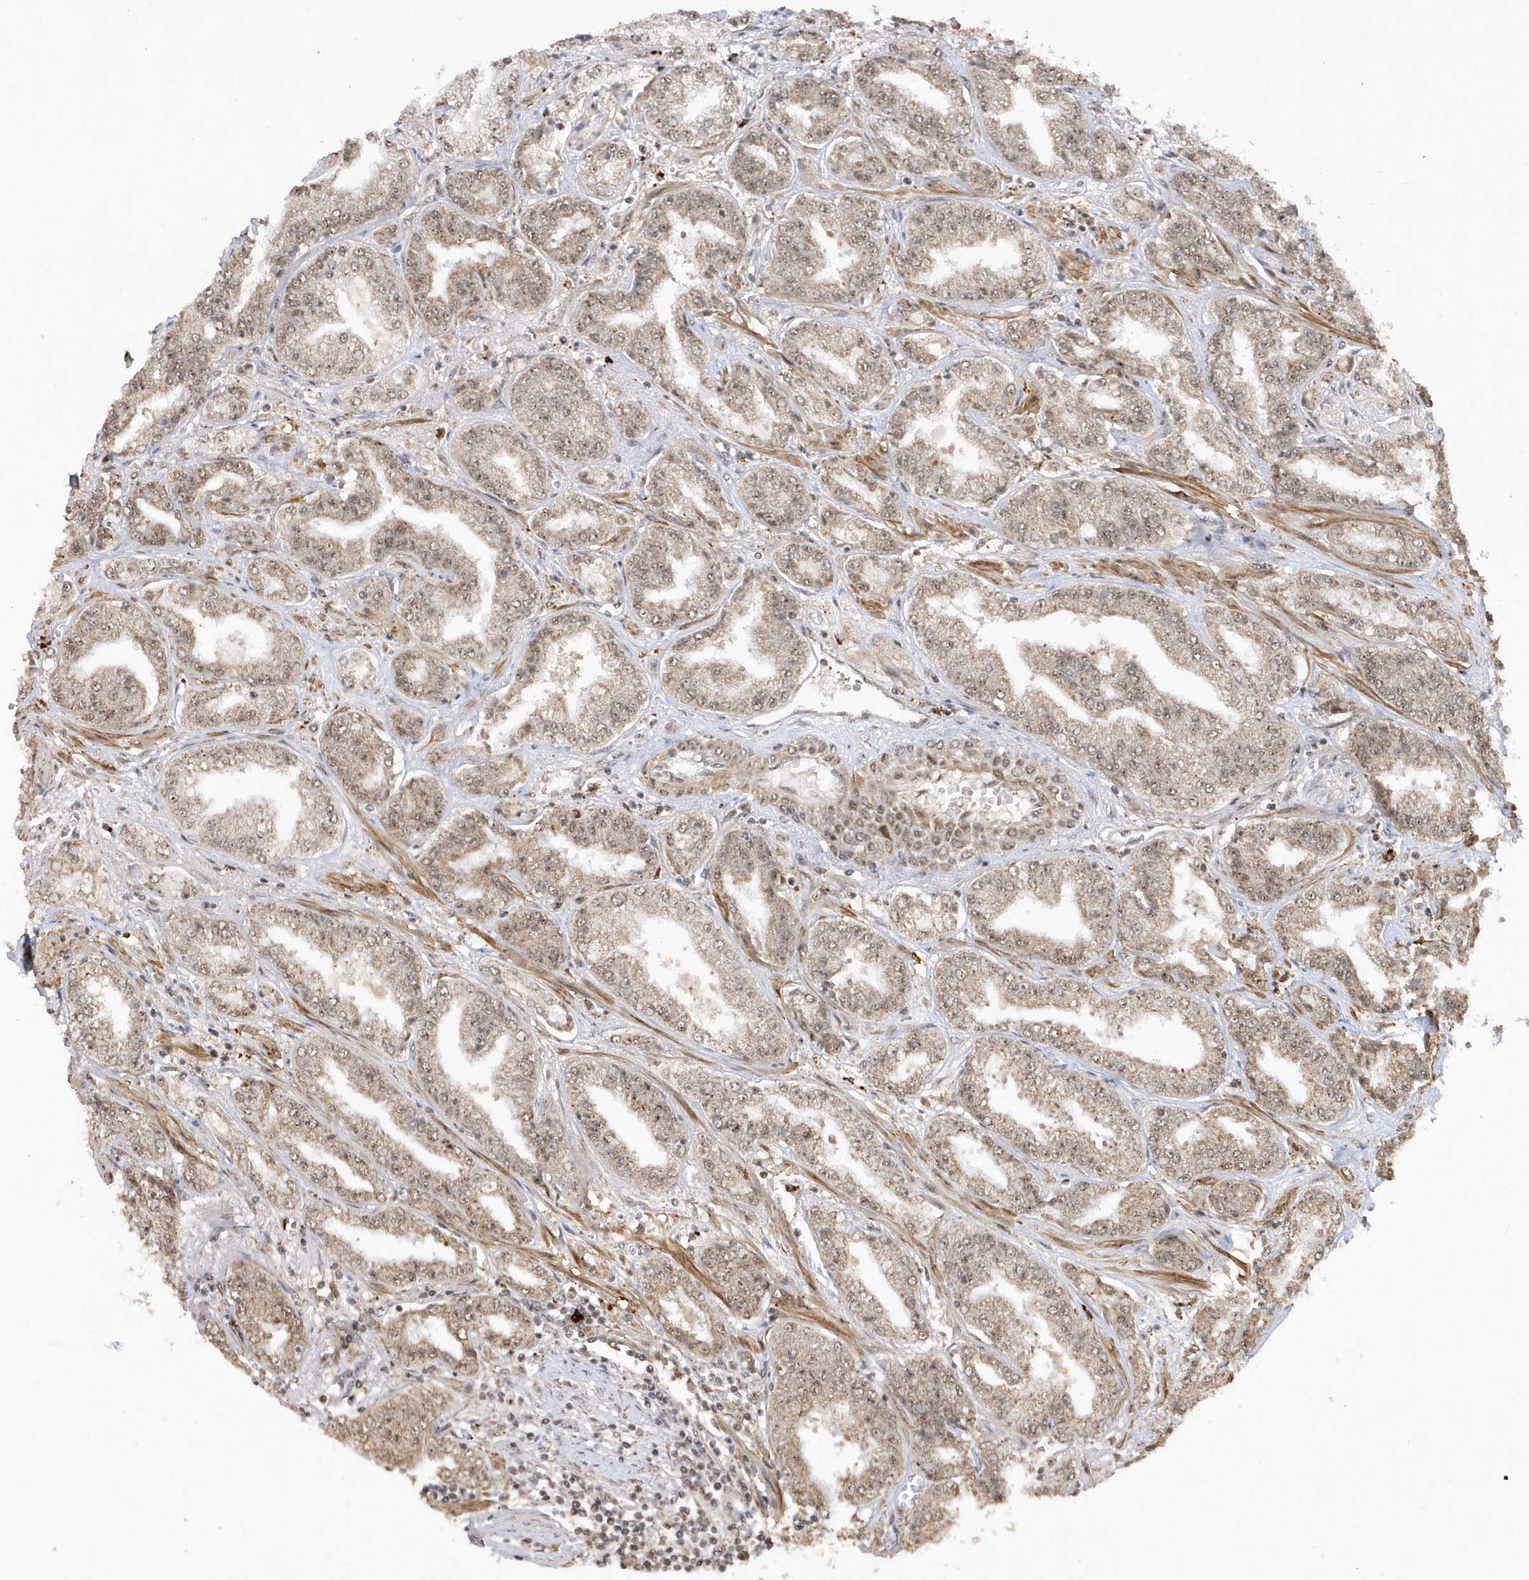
{"staining": {"intensity": "moderate", "quantity": "25%-75%", "location": "nuclear"}, "tissue": "prostate cancer", "cell_type": "Tumor cells", "image_type": "cancer", "snomed": [{"axis": "morphology", "description": "Adenocarcinoma, High grade"}, {"axis": "topography", "description": "Prostate"}], "caption": "IHC of human adenocarcinoma (high-grade) (prostate) exhibits medium levels of moderate nuclear staining in approximately 25%-75% of tumor cells.", "gene": "POLR3B", "patient": {"sex": "male", "age": 71}}